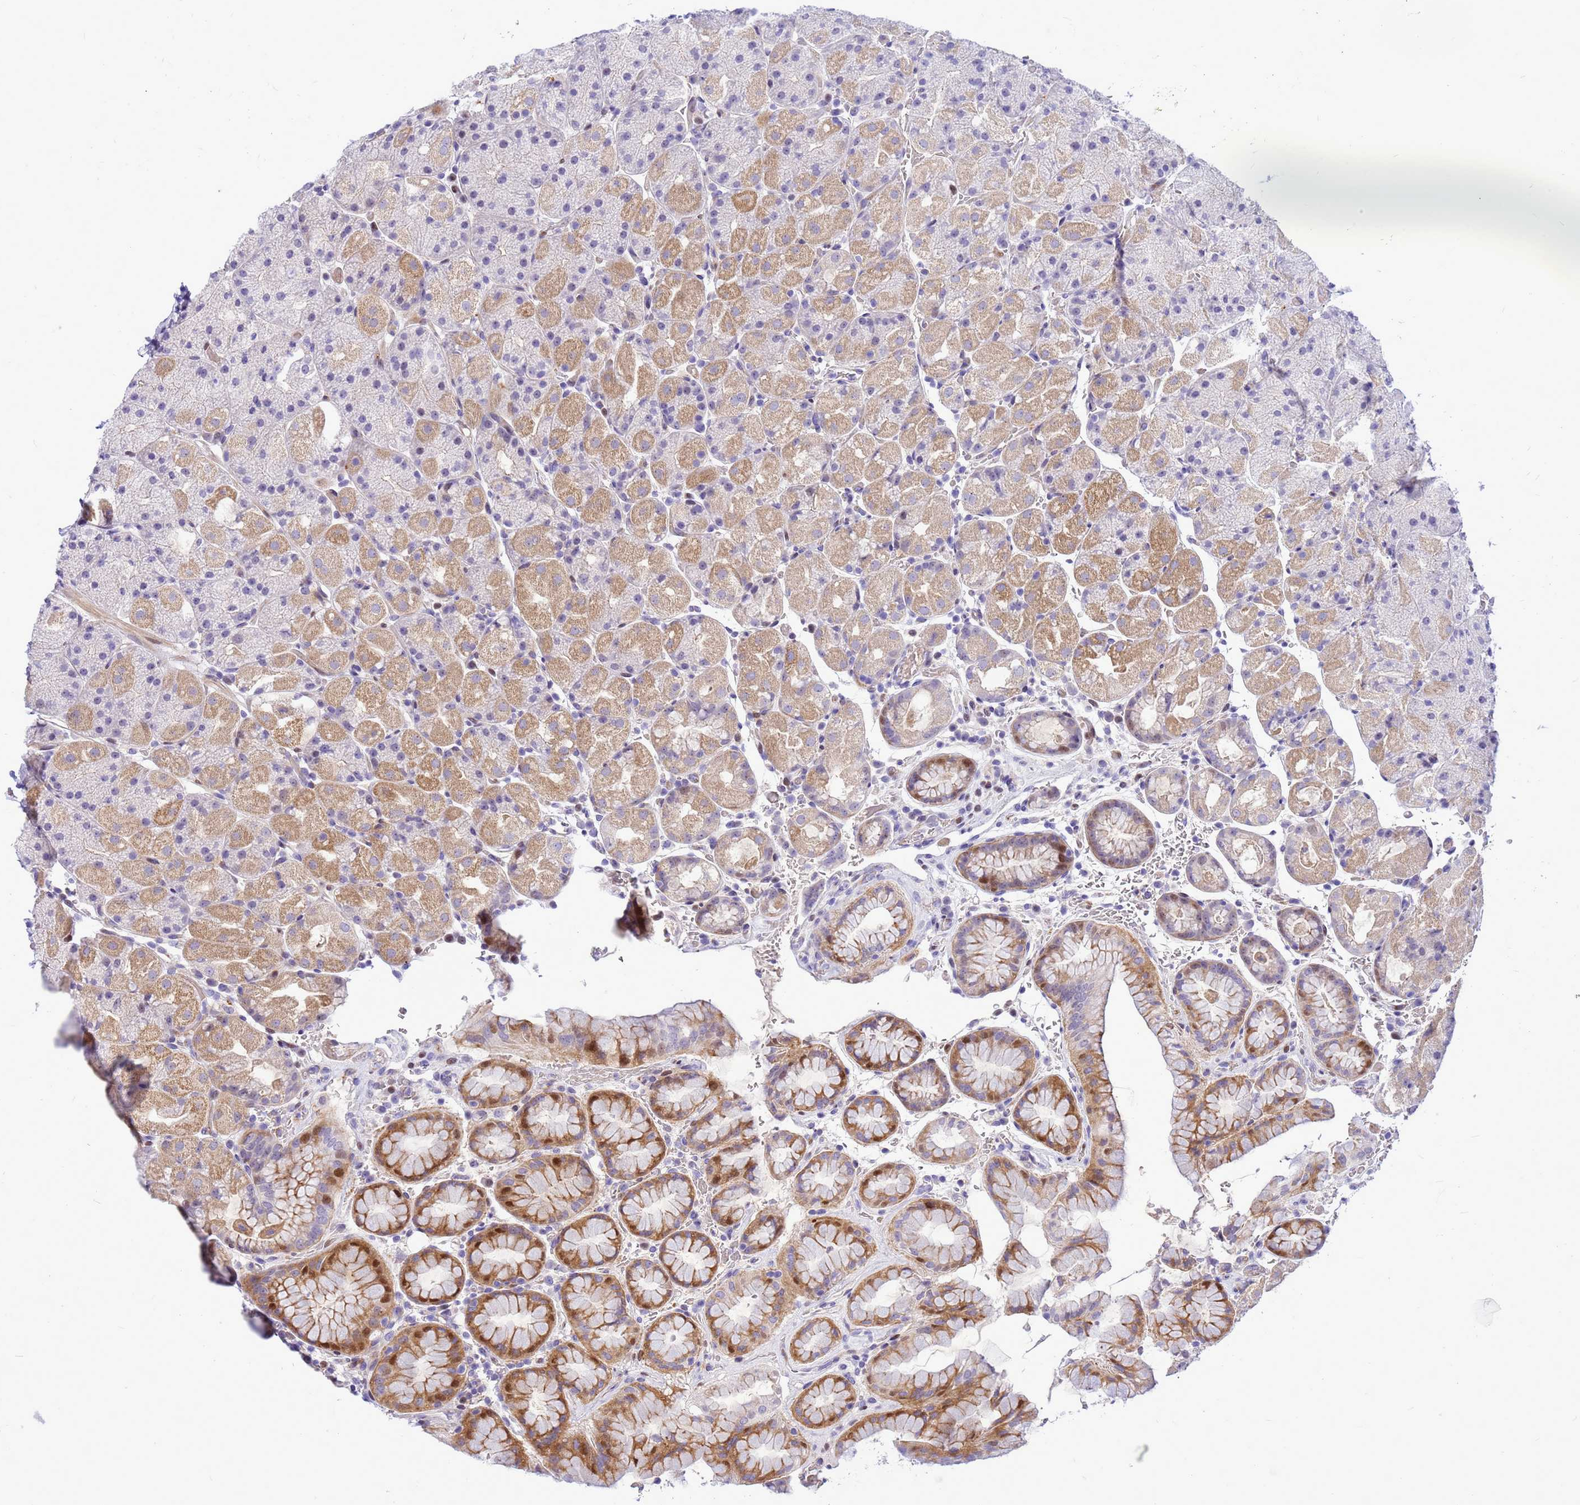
{"staining": {"intensity": "moderate", "quantity": "25%-75%", "location": "cytoplasmic/membranous,nuclear"}, "tissue": "stomach", "cell_type": "Glandular cells", "image_type": "normal", "snomed": [{"axis": "morphology", "description": "Normal tissue, NOS"}, {"axis": "topography", "description": "Stomach, upper"}, {"axis": "topography", "description": "Stomach, lower"}], "caption": "Immunohistochemical staining of benign human stomach displays medium levels of moderate cytoplasmic/membranous,nuclear positivity in approximately 25%-75% of glandular cells.", "gene": "ADAMTS7", "patient": {"sex": "male", "age": 67}}